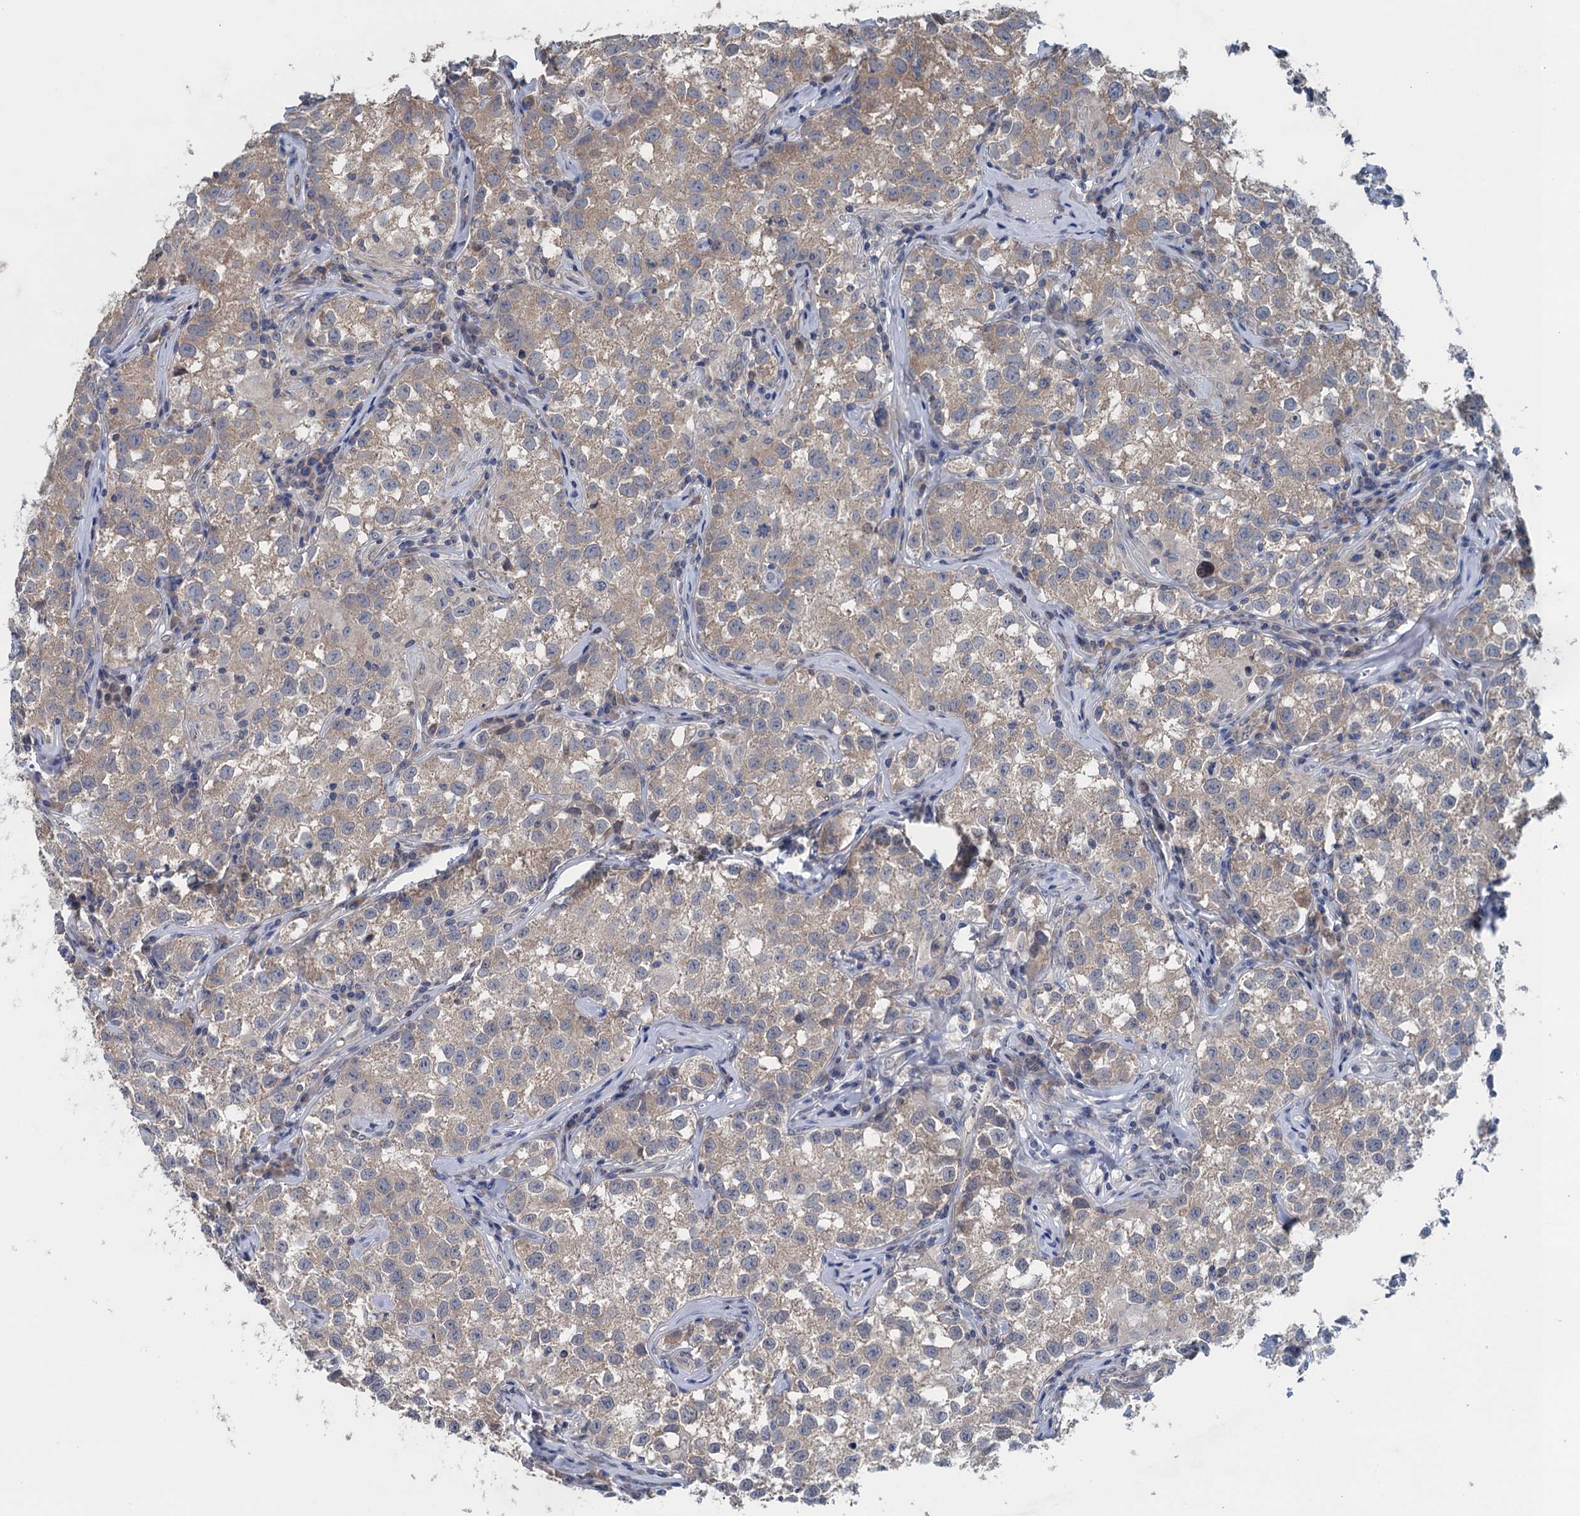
{"staining": {"intensity": "weak", "quantity": ">75%", "location": "cytoplasmic/membranous"}, "tissue": "testis cancer", "cell_type": "Tumor cells", "image_type": "cancer", "snomed": [{"axis": "morphology", "description": "Seminoma, NOS"}, {"axis": "morphology", "description": "Carcinoma, Embryonal, NOS"}, {"axis": "topography", "description": "Testis"}], "caption": "Embryonal carcinoma (testis) stained for a protein (brown) demonstrates weak cytoplasmic/membranous positive positivity in about >75% of tumor cells.", "gene": "CTU2", "patient": {"sex": "male", "age": 43}}